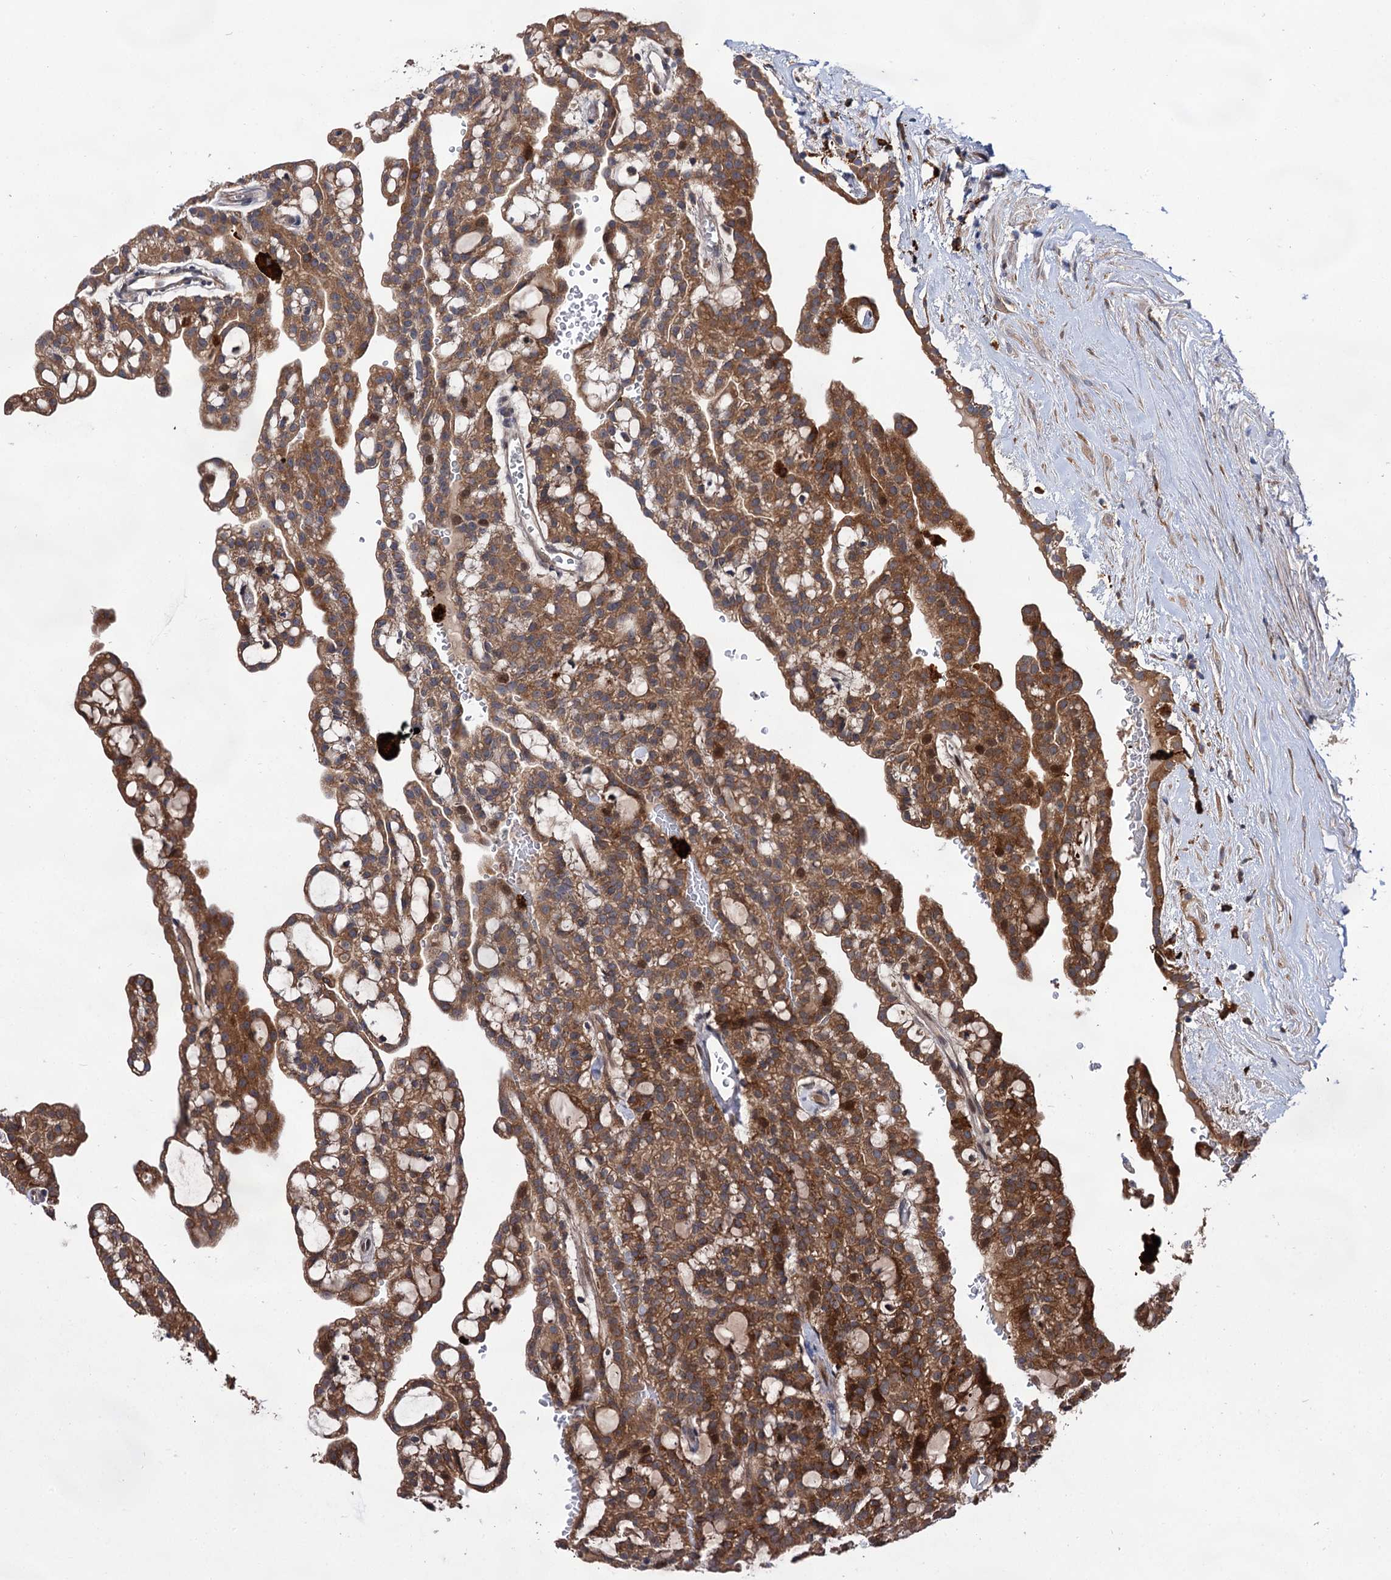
{"staining": {"intensity": "moderate", "quantity": ">75%", "location": "cytoplasmic/membranous"}, "tissue": "renal cancer", "cell_type": "Tumor cells", "image_type": "cancer", "snomed": [{"axis": "morphology", "description": "Adenocarcinoma, NOS"}, {"axis": "topography", "description": "Kidney"}], "caption": "IHC histopathology image of neoplastic tissue: renal cancer stained using immunohistochemistry reveals medium levels of moderate protein expression localized specifically in the cytoplasmic/membranous of tumor cells, appearing as a cytoplasmic/membranous brown color.", "gene": "NAA25", "patient": {"sex": "male", "age": 63}}